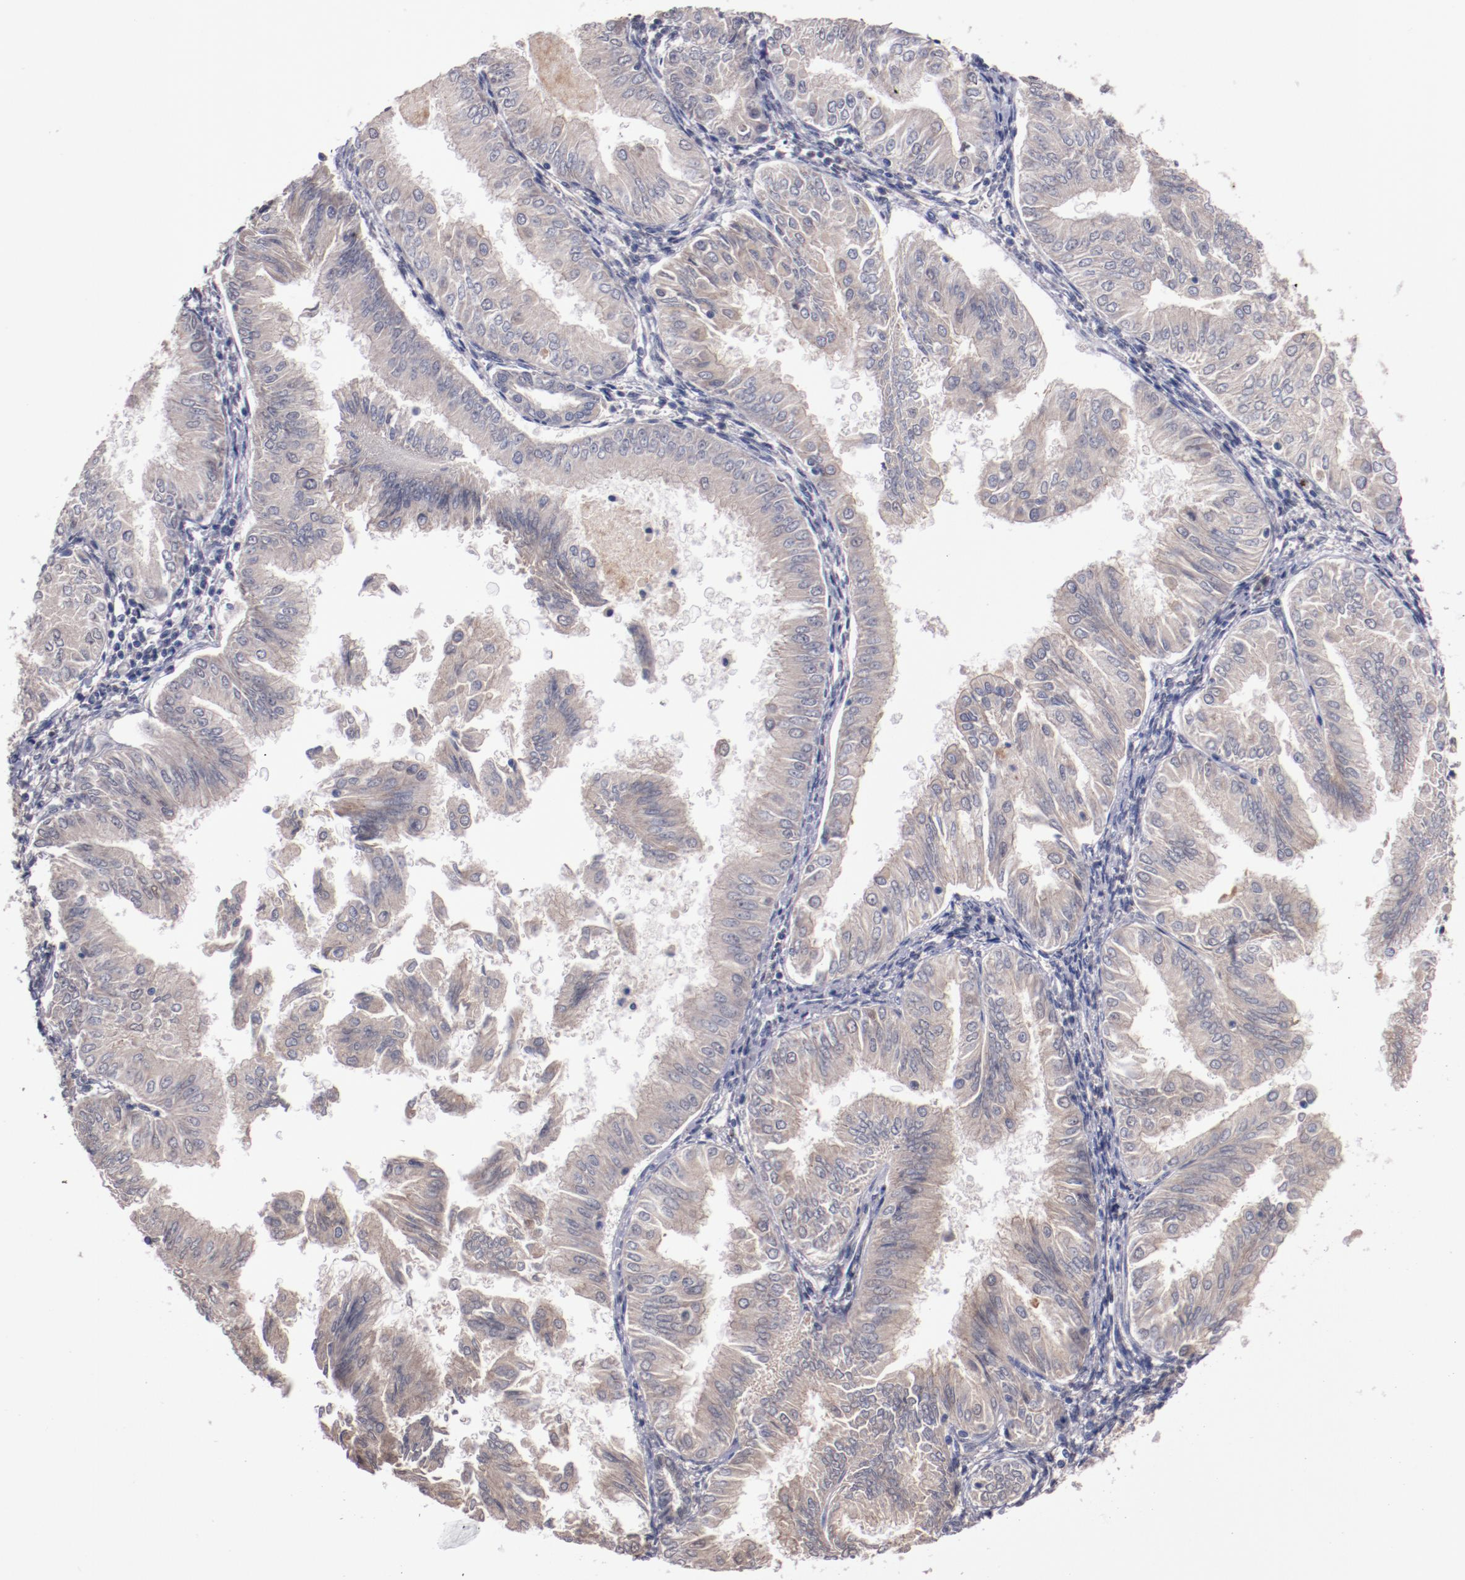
{"staining": {"intensity": "weak", "quantity": ">75%", "location": "cytoplasmic/membranous"}, "tissue": "endometrial cancer", "cell_type": "Tumor cells", "image_type": "cancer", "snomed": [{"axis": "morphology", "description": "Adenocarcinoma, NOS"}, {"axis": "topography", "description": "Endometrium"}], "caption": "Adenocarcinoma (endometrial) tissue demonstrates weak cytoplasmic/membranous expression in about >75% of tumor cells, visualized by immunohistochemistry.", "gene": "FAM81A", "patient": {"sex": "female", "age": 53}}